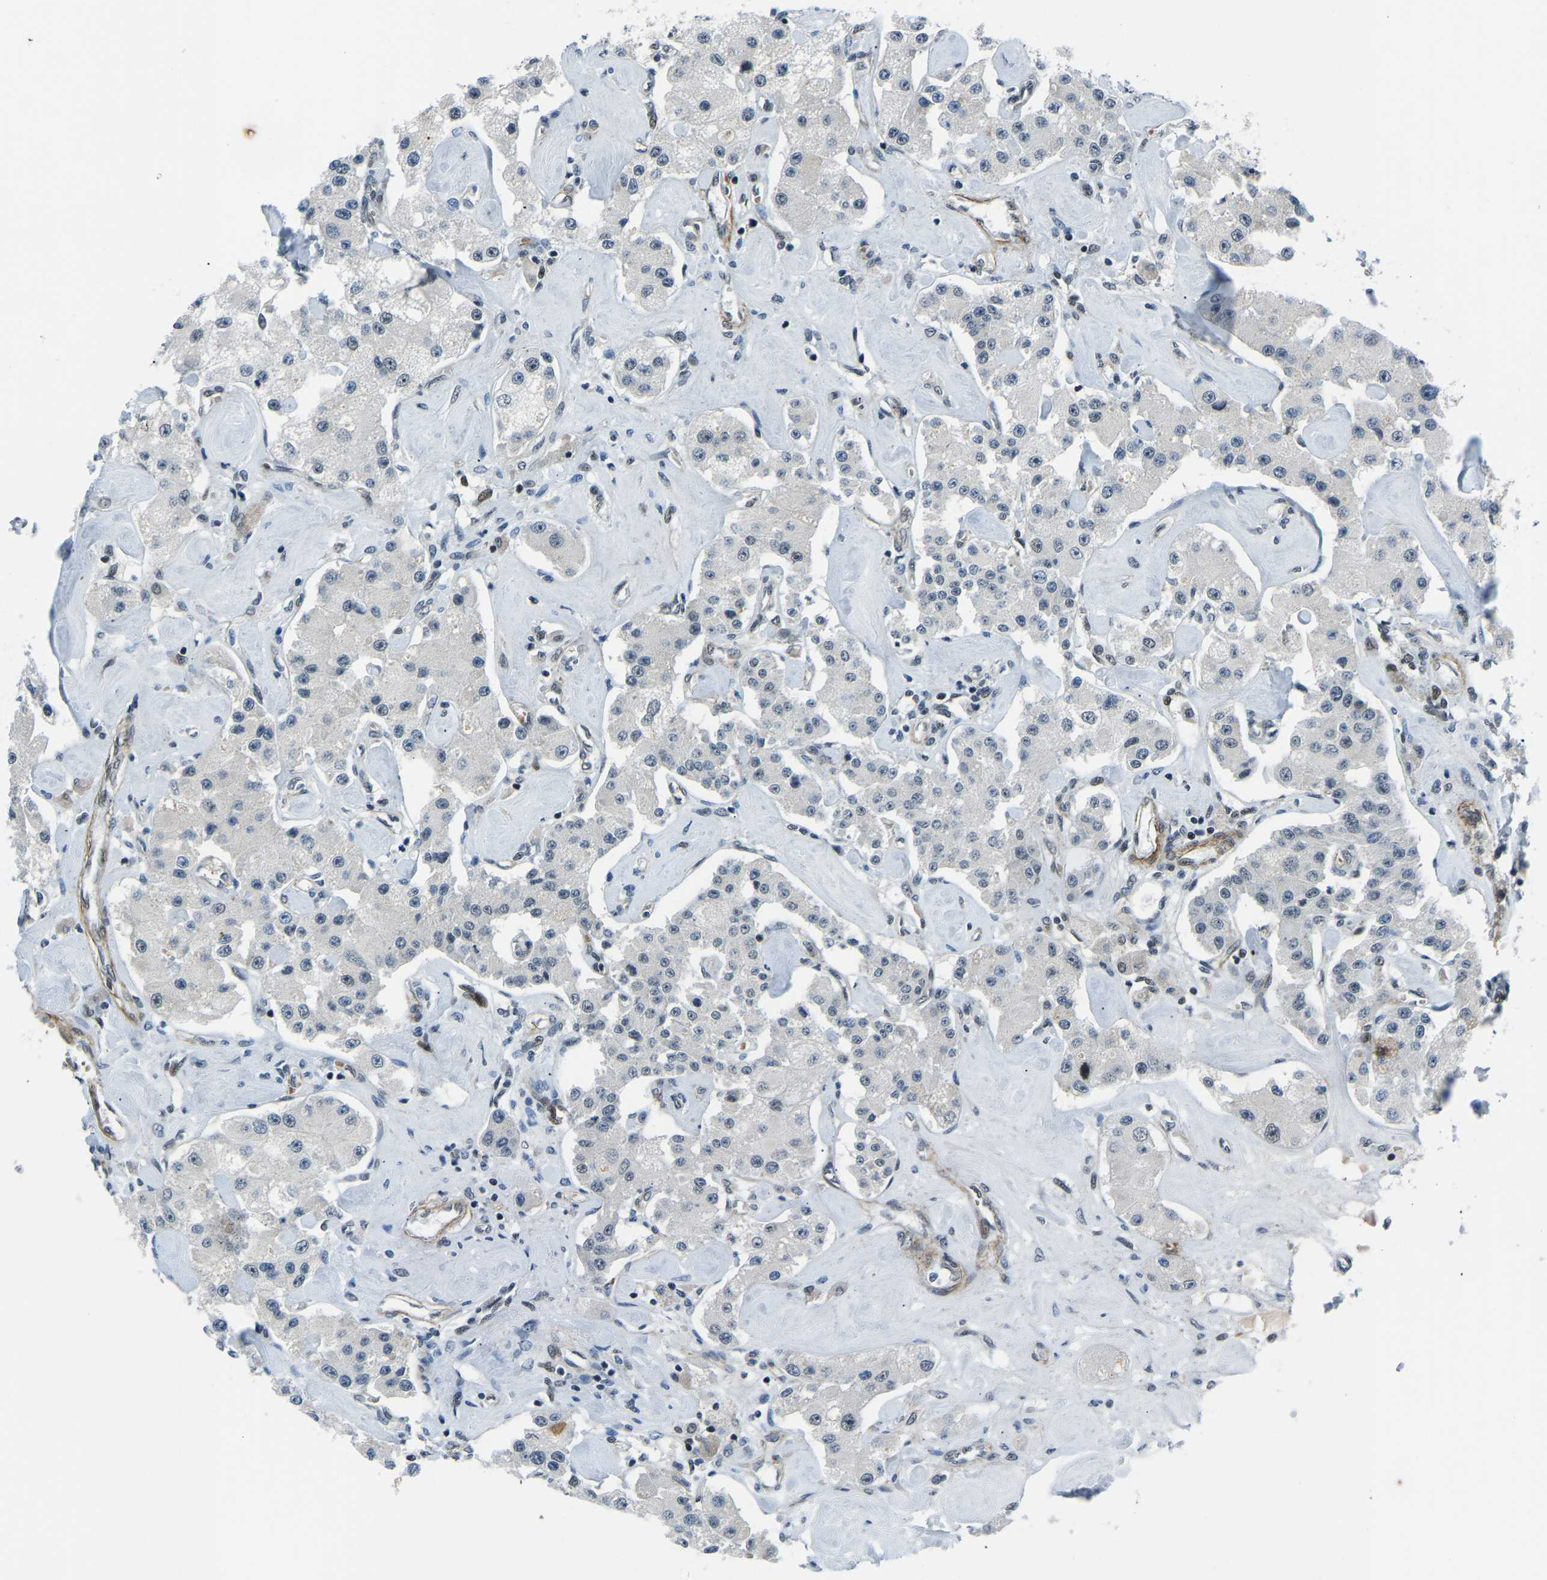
{"staining": {"intensity": "negative", "quantity": "none", "location": "none"}, "tissue": "carcinoid", "cell_type": "Tumor cells", "image_type": "cancer", "snomed": [{"axis": "morphology", "description": "Carcinoid, malignant, NOS"}, {"axis": "topography", "description": "Pancreas"}], "caption": "Malignant carcinoid was stained to show a protein in brown. There is no significant expression in tumor cells.", "gene": "PRCC", "patient": {"sex": "male", "age": 41}}